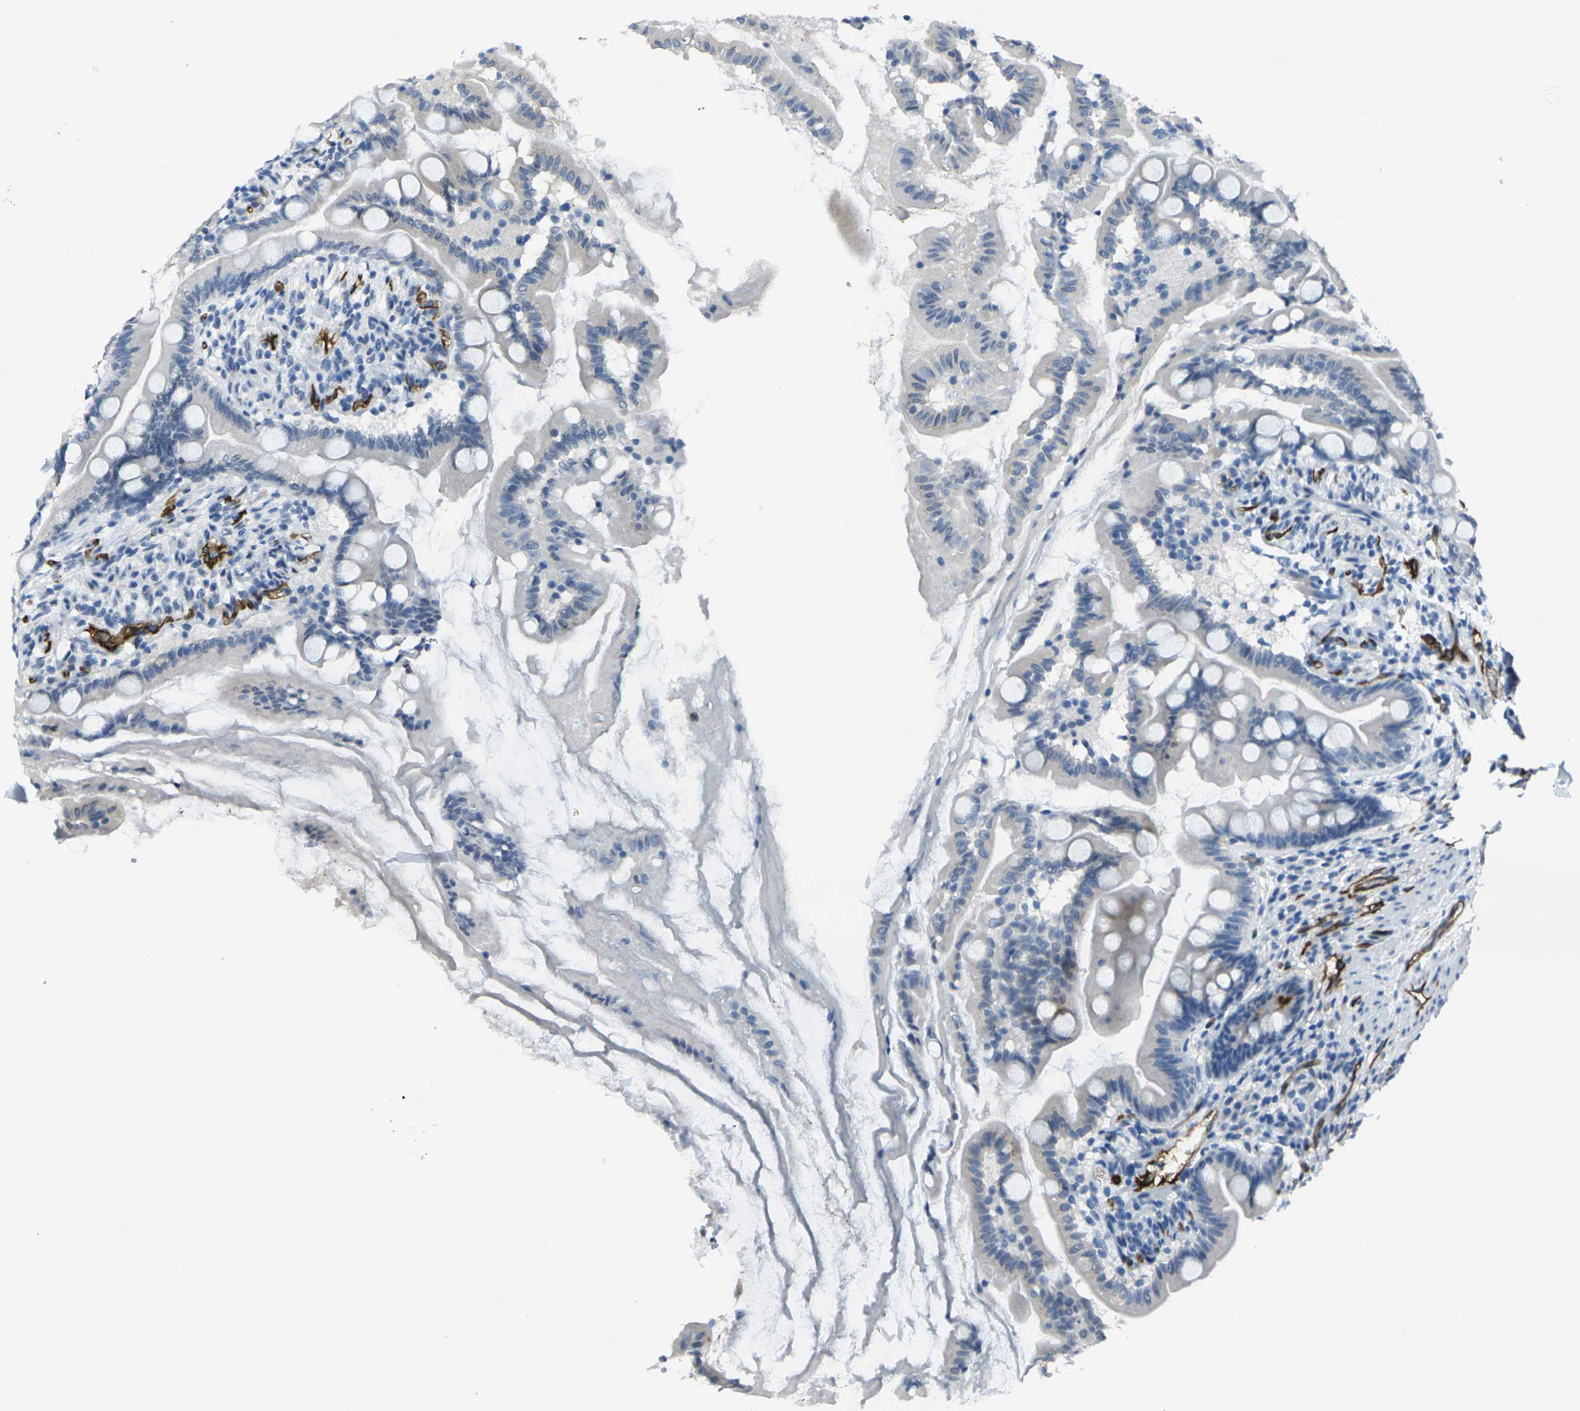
{"staining": {"intensity": "strong", "quantity": "<25%", "location": "cytoplasmic/membranous"}, "tissue": "small intestine", "cell_type": "Glandular cells", "image_type": "normal", "snomed": [{"axis": "morphology", "description": "Normal tissue, NOS"}, {"axis": "topography", "description": "Small intestine"}], "caption": "IHC photomicrograph of benign human small intestine stained for a protein (brown), which shows medium levels of strong cytoplasmic/membranous expression in approximately <25% of glandular cells.", "gene": "HSPA12B", "patient": {"sex": "female", "age": 56}}